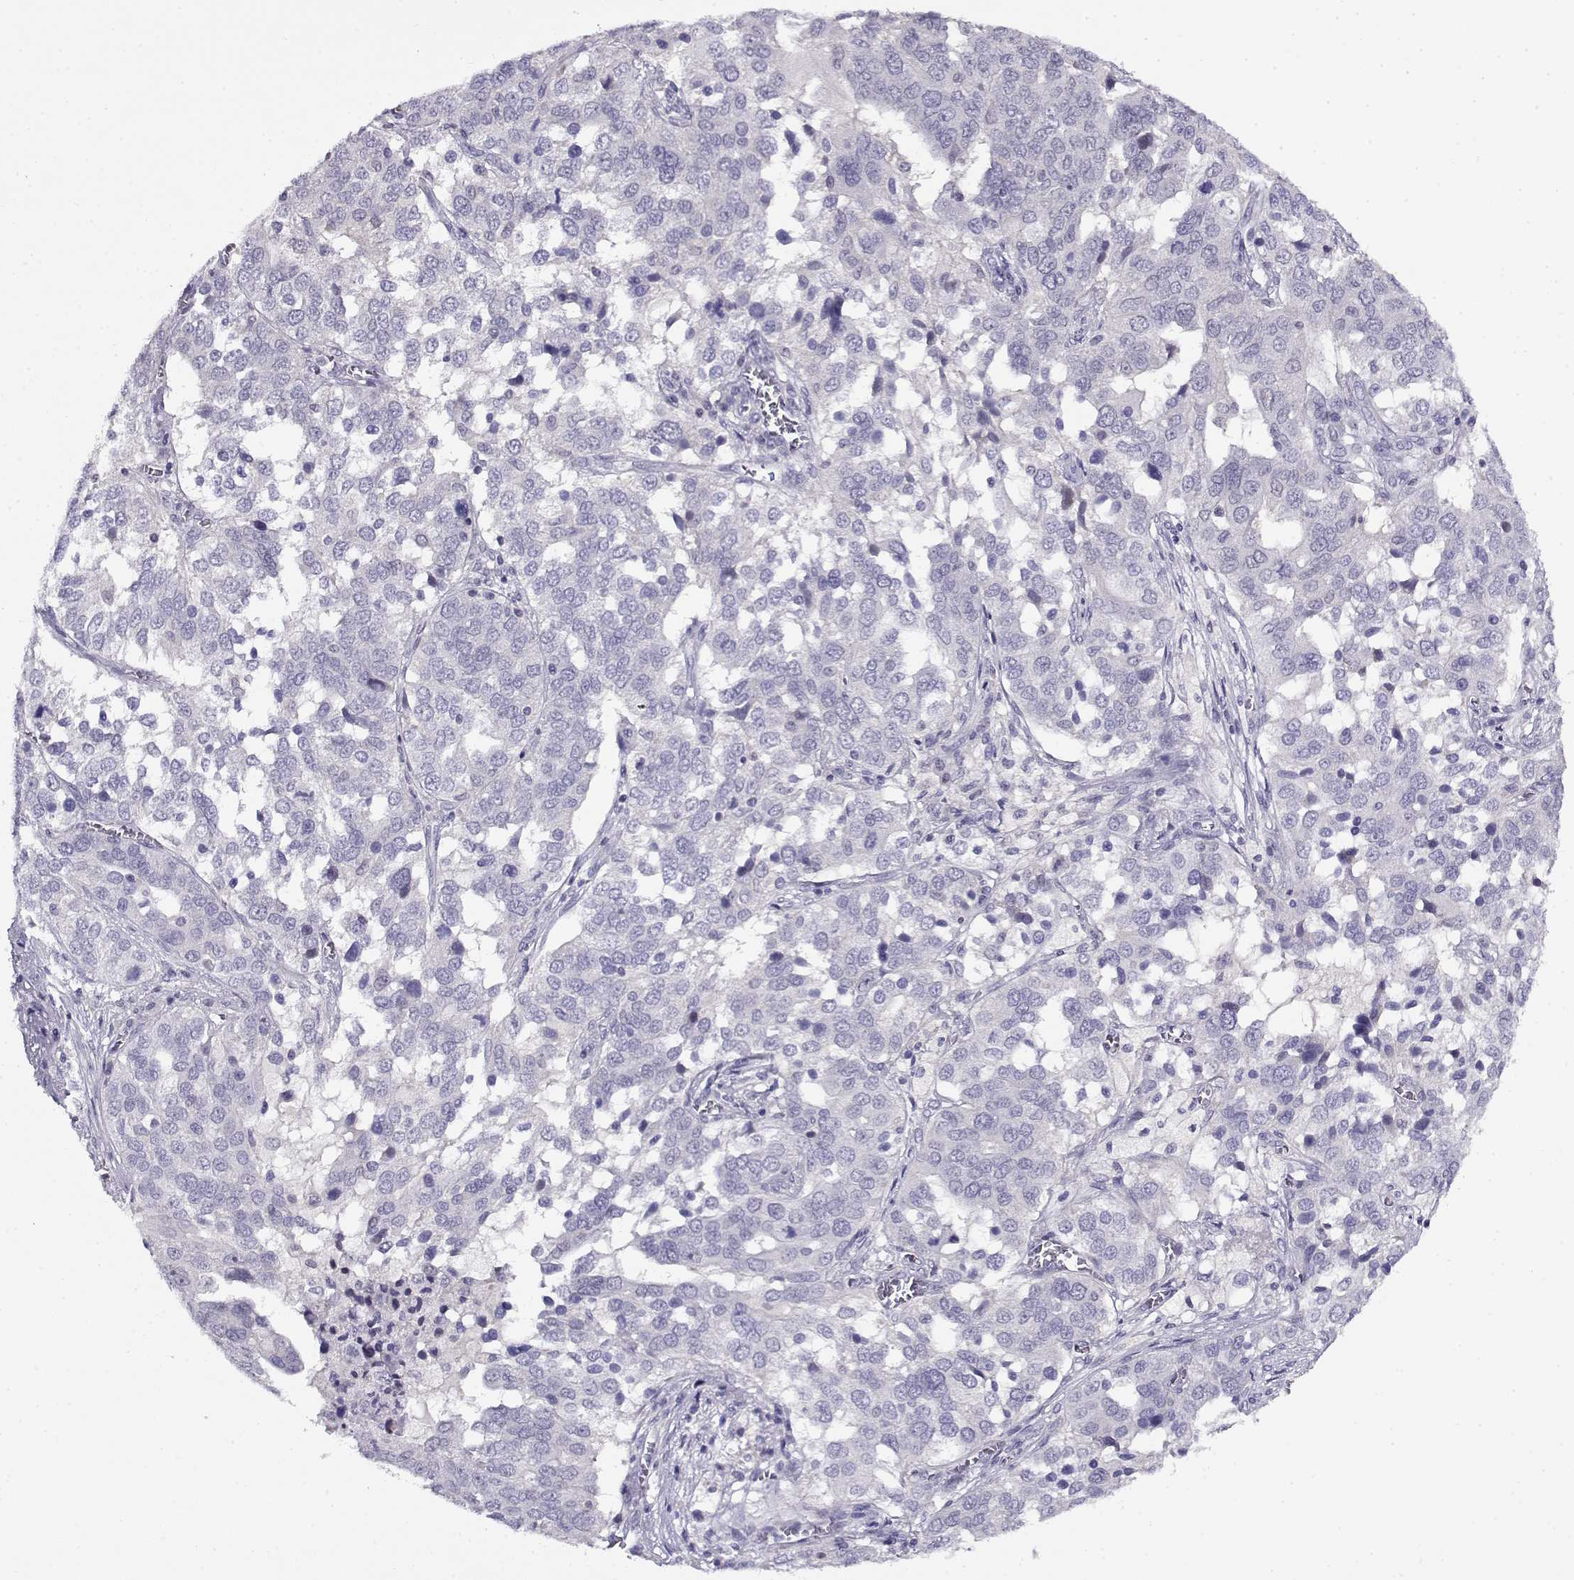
{"staining": {"intensity": "negative", "quantity": "none", "location": "none"}, "tissue": "ovarian cancer", "cell_type": "Tumor cells", "image_type": "cancer", "snomed": [{"axis": "morphology", "description": "Carcinoma, endometroid"}, {"axis": "topography", "description": "Soft tissue"}, {"axis": "topography", "description": "Ovary"}], "caption": "There is no significant staining in tumor cells of ovarian cancer (endometroid carcinoma).", "gene": "FEZF1", "patient": {"sex": "female", "age": 52}}